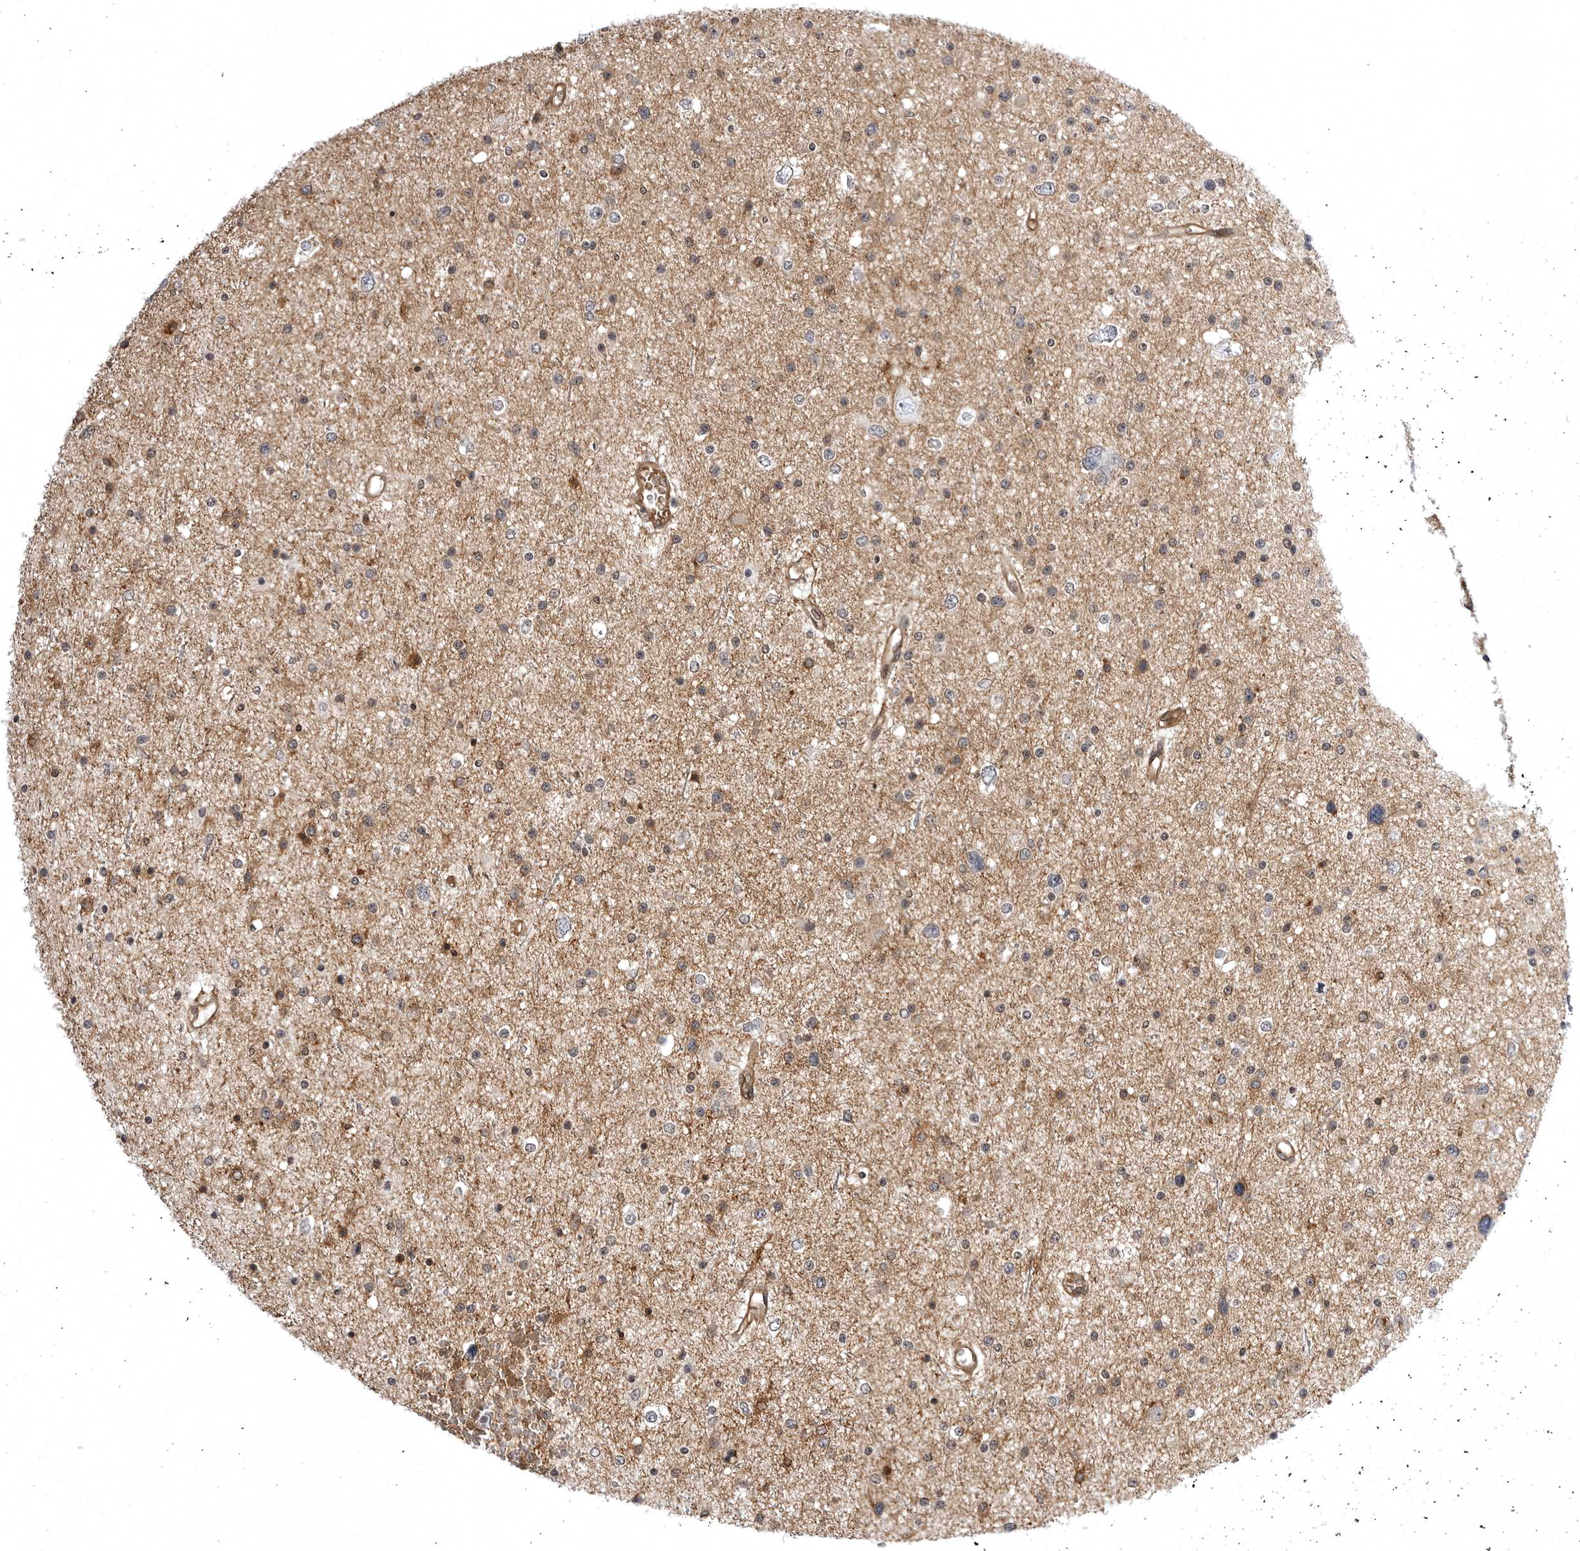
{"staining": {"intensity": "weak", "quantity": "25%-75%", "location": "cytoplasmic/membranous"}, "tissue": "glioma", "cell_type": "Tumor cells", "image_type": "cancer", "snomed": [{"axis": "morphology", "description": "Glioma, malignant, Low grade"}, {"axis": "topography", "description": "Brain"}], "caption": "Immunohistochemistry (IHC) (DAB (3,3'-diaminobenzidine)) staining of human low-grade glioma (malignant) displays weak cytoplasmic/membranous protein positivity in approximately 25%-75% of tumor cells.", "gene": "ARL5A", "patient": {"sex": "female", "age": 37}}